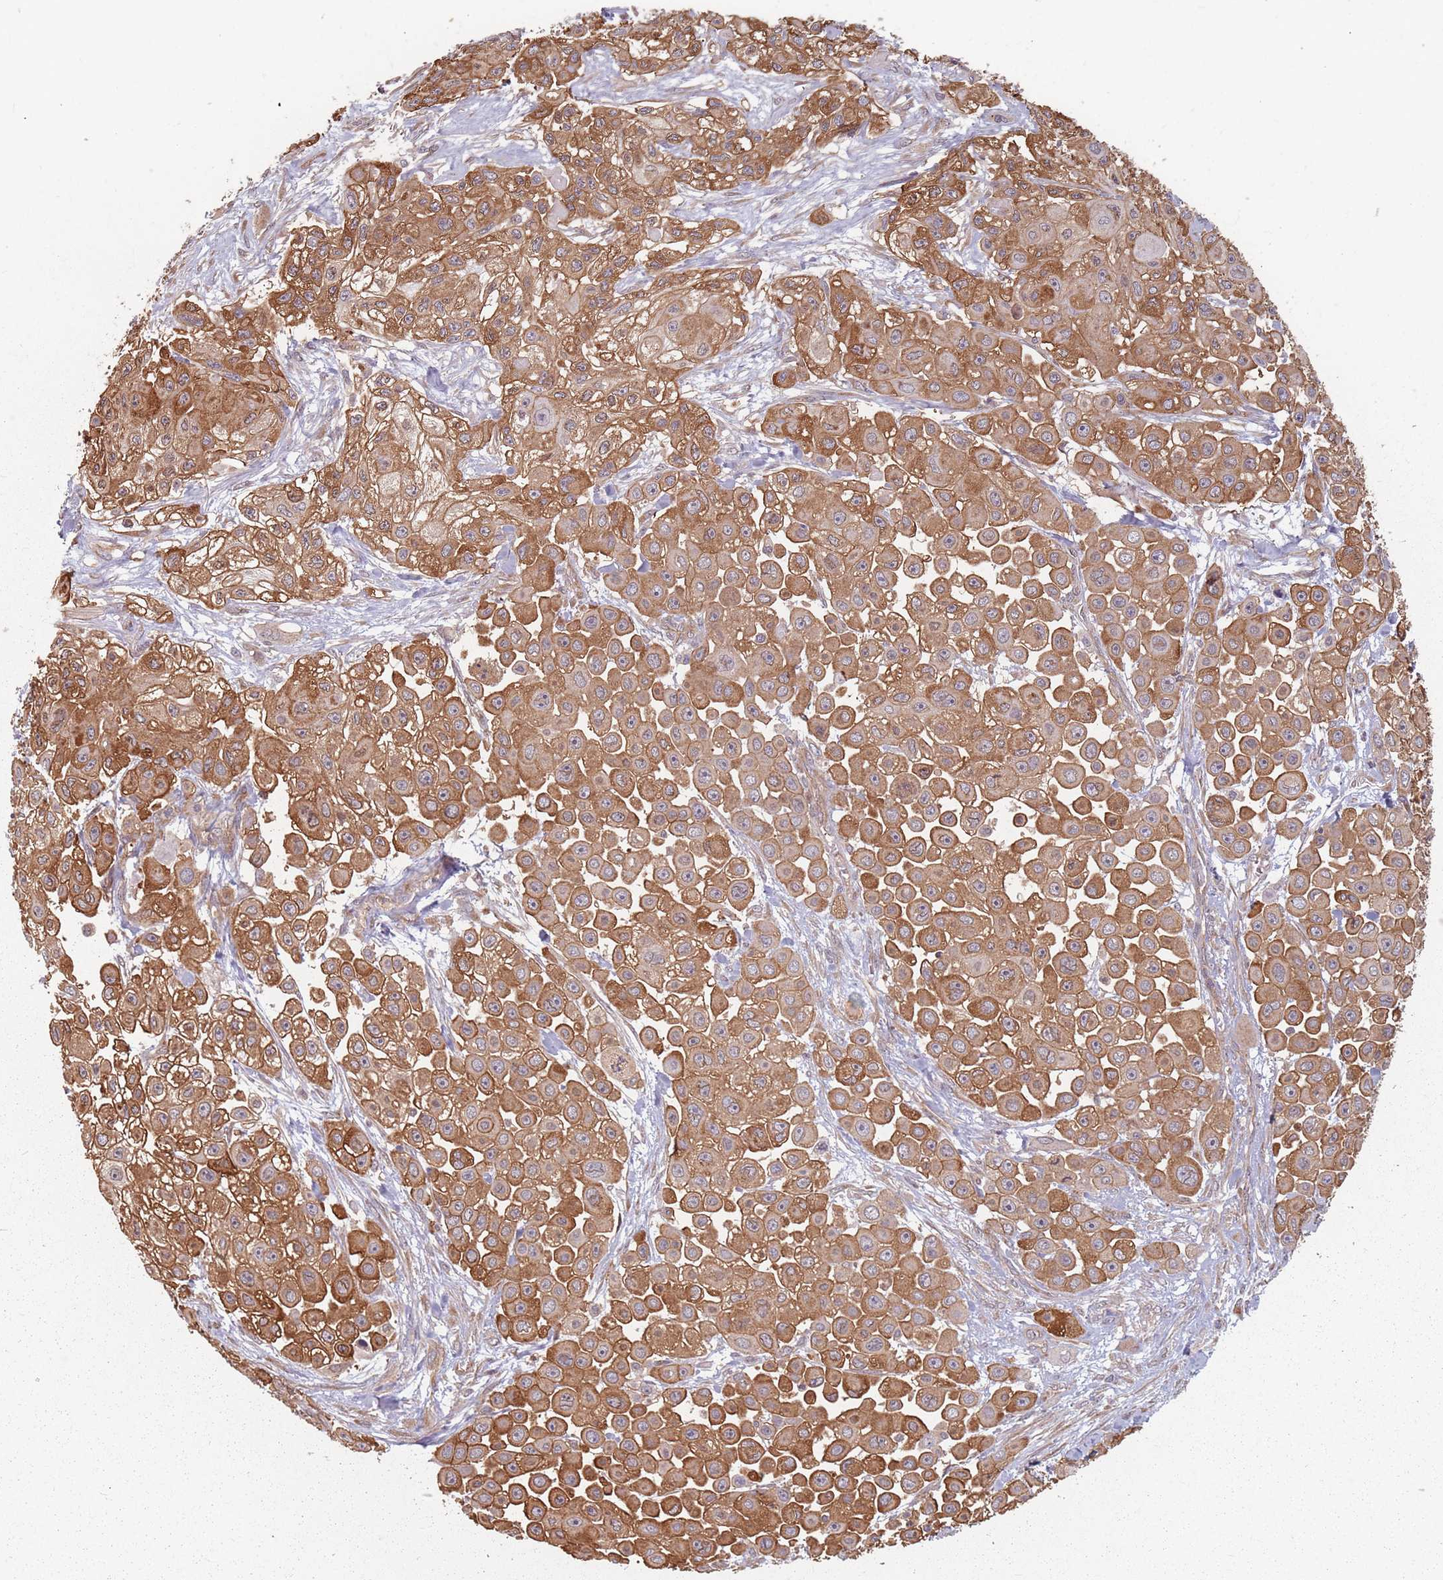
{"staining": {"intensity": "strong", "quantity": ">75%", "location": "cytoplasmic/membranous"}, "tissue": "skin cancer", "cell_type": "Tumor cells", "image_type": "cancer", "snomed": [{"axis": "morphology", "description": "Squamous cell carcinoma, NOS"}, {"axis": "topography", "description": "Skin"}], "caption": "Immunohistochemistry (IHC) staining of squamous cell carcinoma (skin), which exhibits high levels of strong cytoplasmic/membranous positivity in approximately >75% of tumor cells indicating strong cytoplasmic/membranous protein positivity. The staining was performed using DAB (brown) for protein detection and nuclei were counterstained in hematoxylin (blue).", "gene": "C3orf14", "patient": {"sex": "male", "age": 67}}